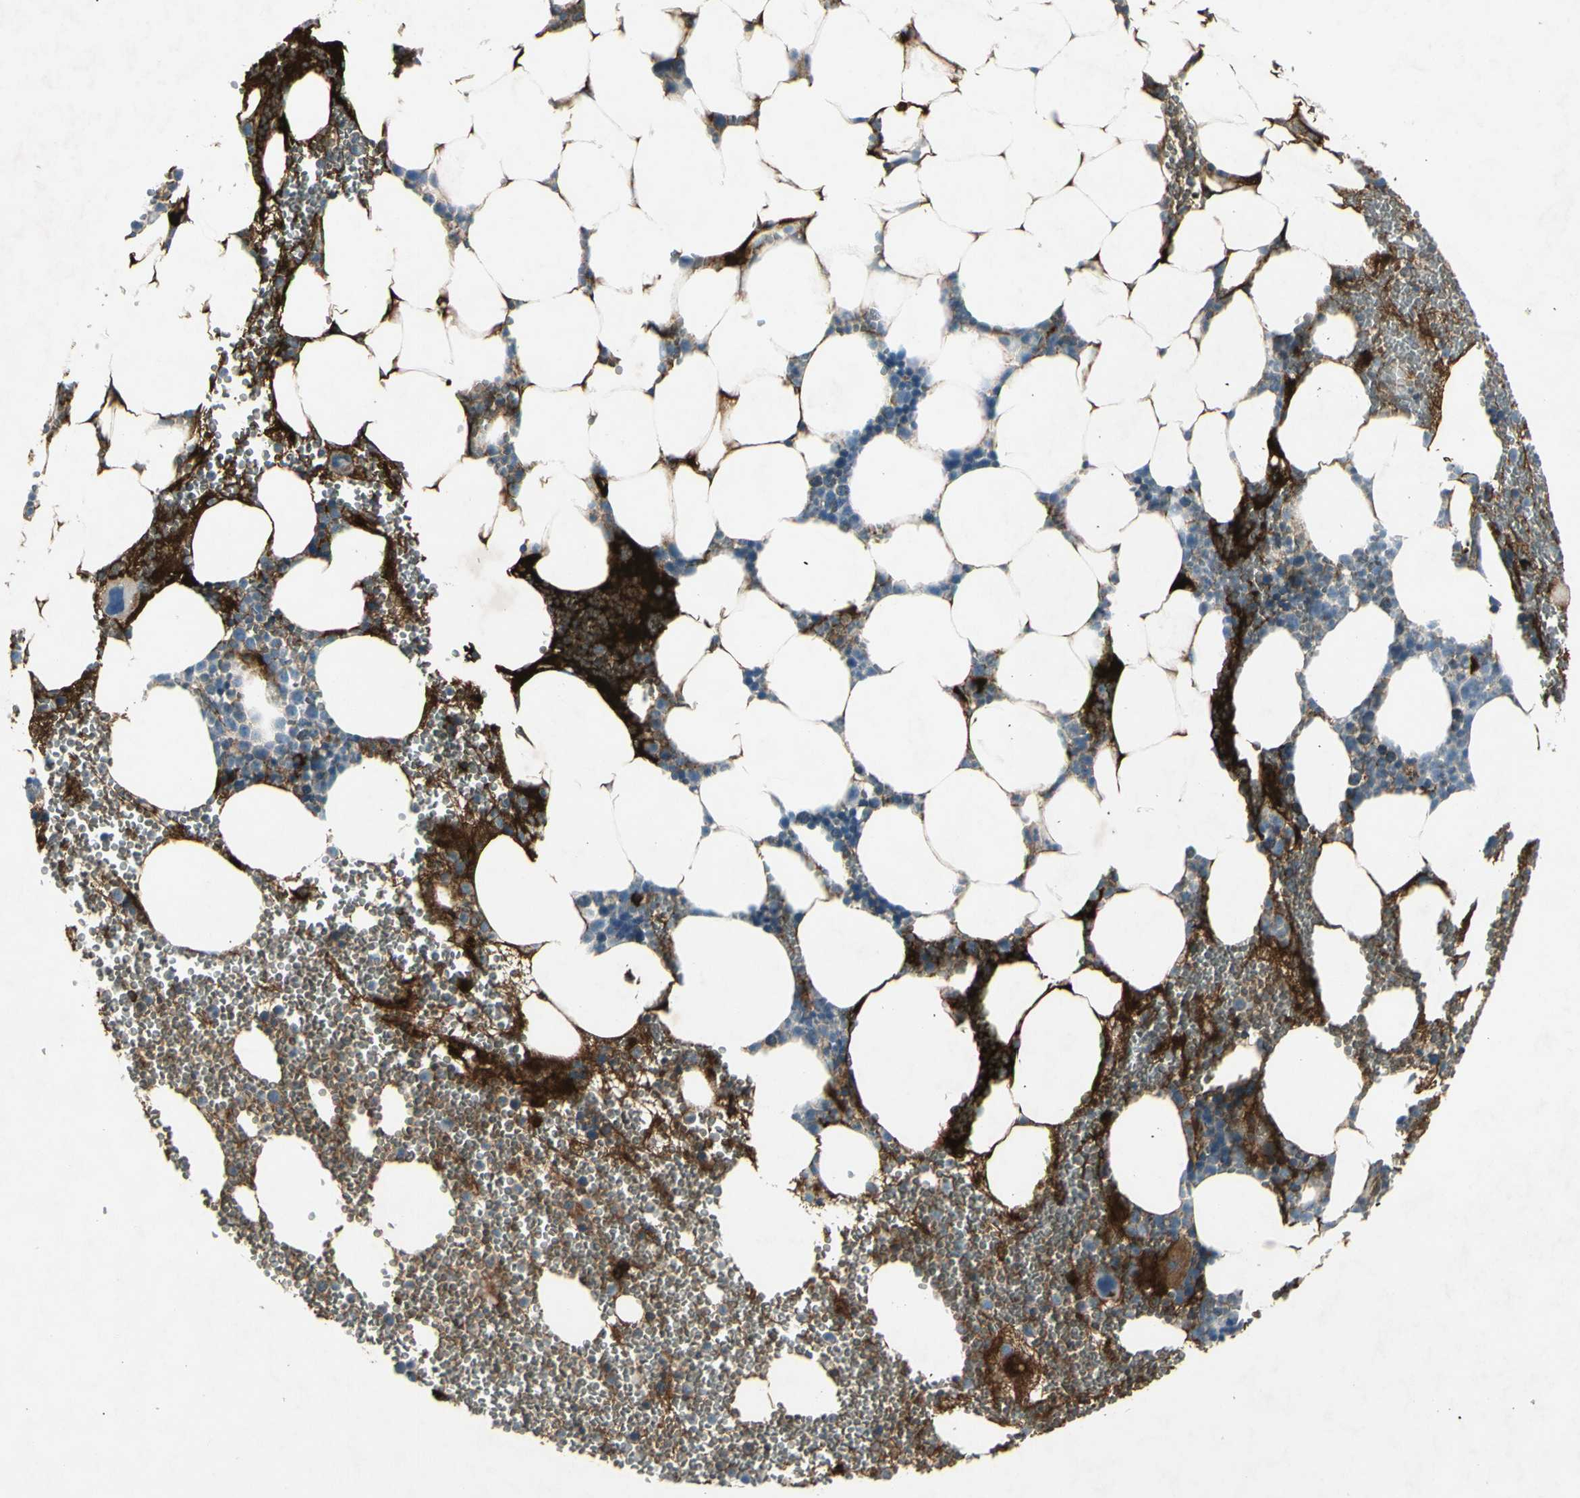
{"staining": {"intensity": "strong", "quantity": "<25%", "location": "cytoplasmic/membranous"}, "tissue": "bone marrow", "cell_type": "Hematopoietic cells", "image_type": "normal", "snomed": [{"axis": "morphology", "description": "Normal tissue, NOS"}, {"axis": "morphology", "description": "Inflammation, NOS"}, {"axis": "topography", "description": "Bone marrow"}], "caption": "A medium amount of strong cytoplasmic/membranous positivity is seen in about <25% of hematopoietic cells in unremarkable bone marrow. The protein of interest is shown in brown color, while the nuclei are stained blue.", "gene": "IGHM", "patient": {"sex": "female", "age": 76}}